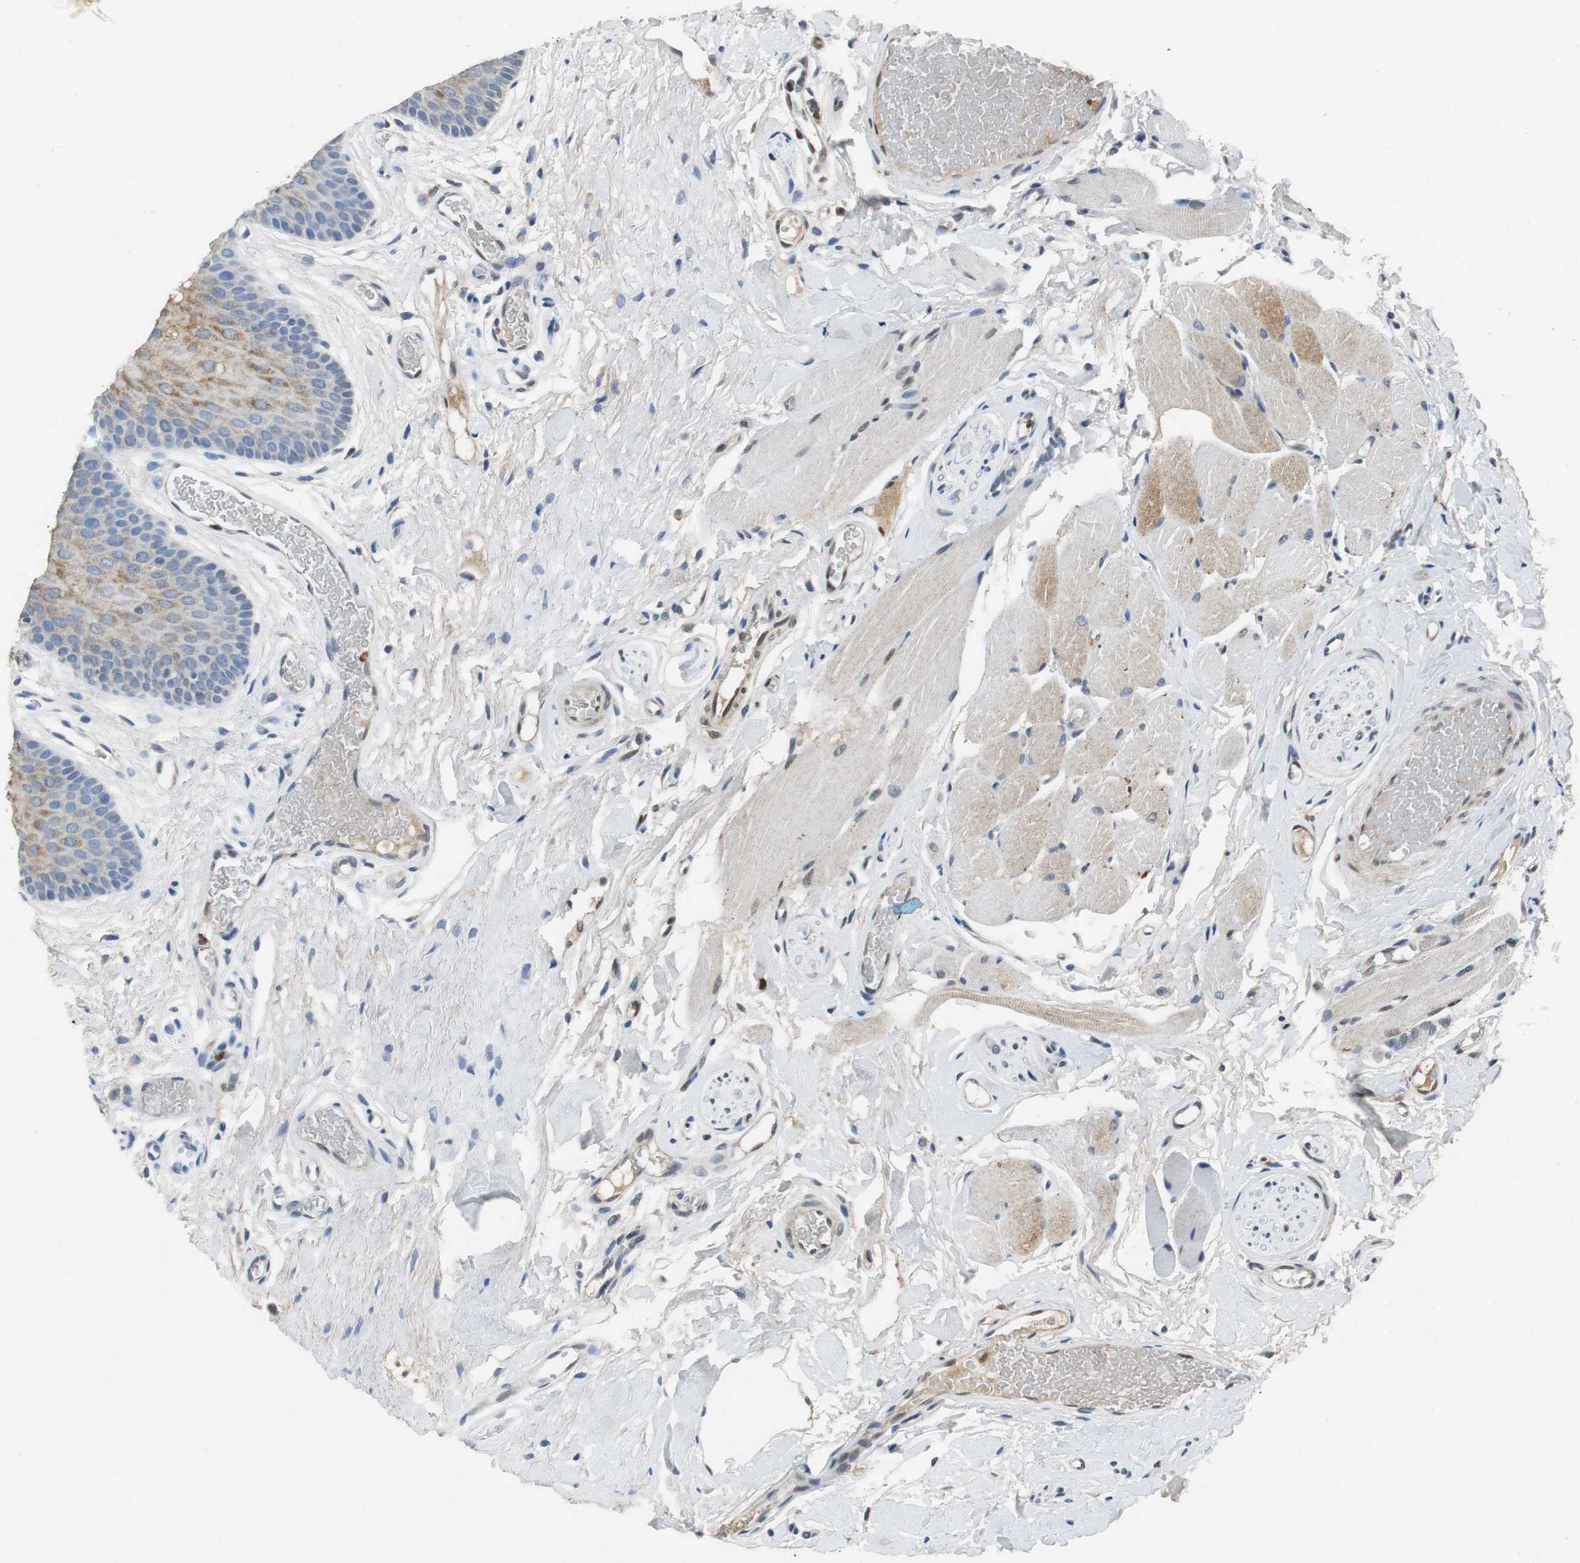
{"staining": {"intensity": "strong", "quantity": "25%-75%", "location": "cytoplasmic/membranous"}, "tissue": "oral mucosa", "cell_type": "Squamous epithelial cells", "image_type": "normal", "snomed": [{"axis": "morphology", "description": "Normal tissue, NOS"}, {"axis": "topography", "description": "Oral tissue"}], "caption": "DAB (3,3'-diaminobenzidine) immunohistochemical staining of unremarkable oral mucosa displays strong cytoplasmic/membranous protein staining in about 25%-75% of squamous epithelial cells. The protein is shown in brown color, while the nuclei are stained blue.", "gene": "ORM1", "patient": {"sex": "male", "age": 54}}